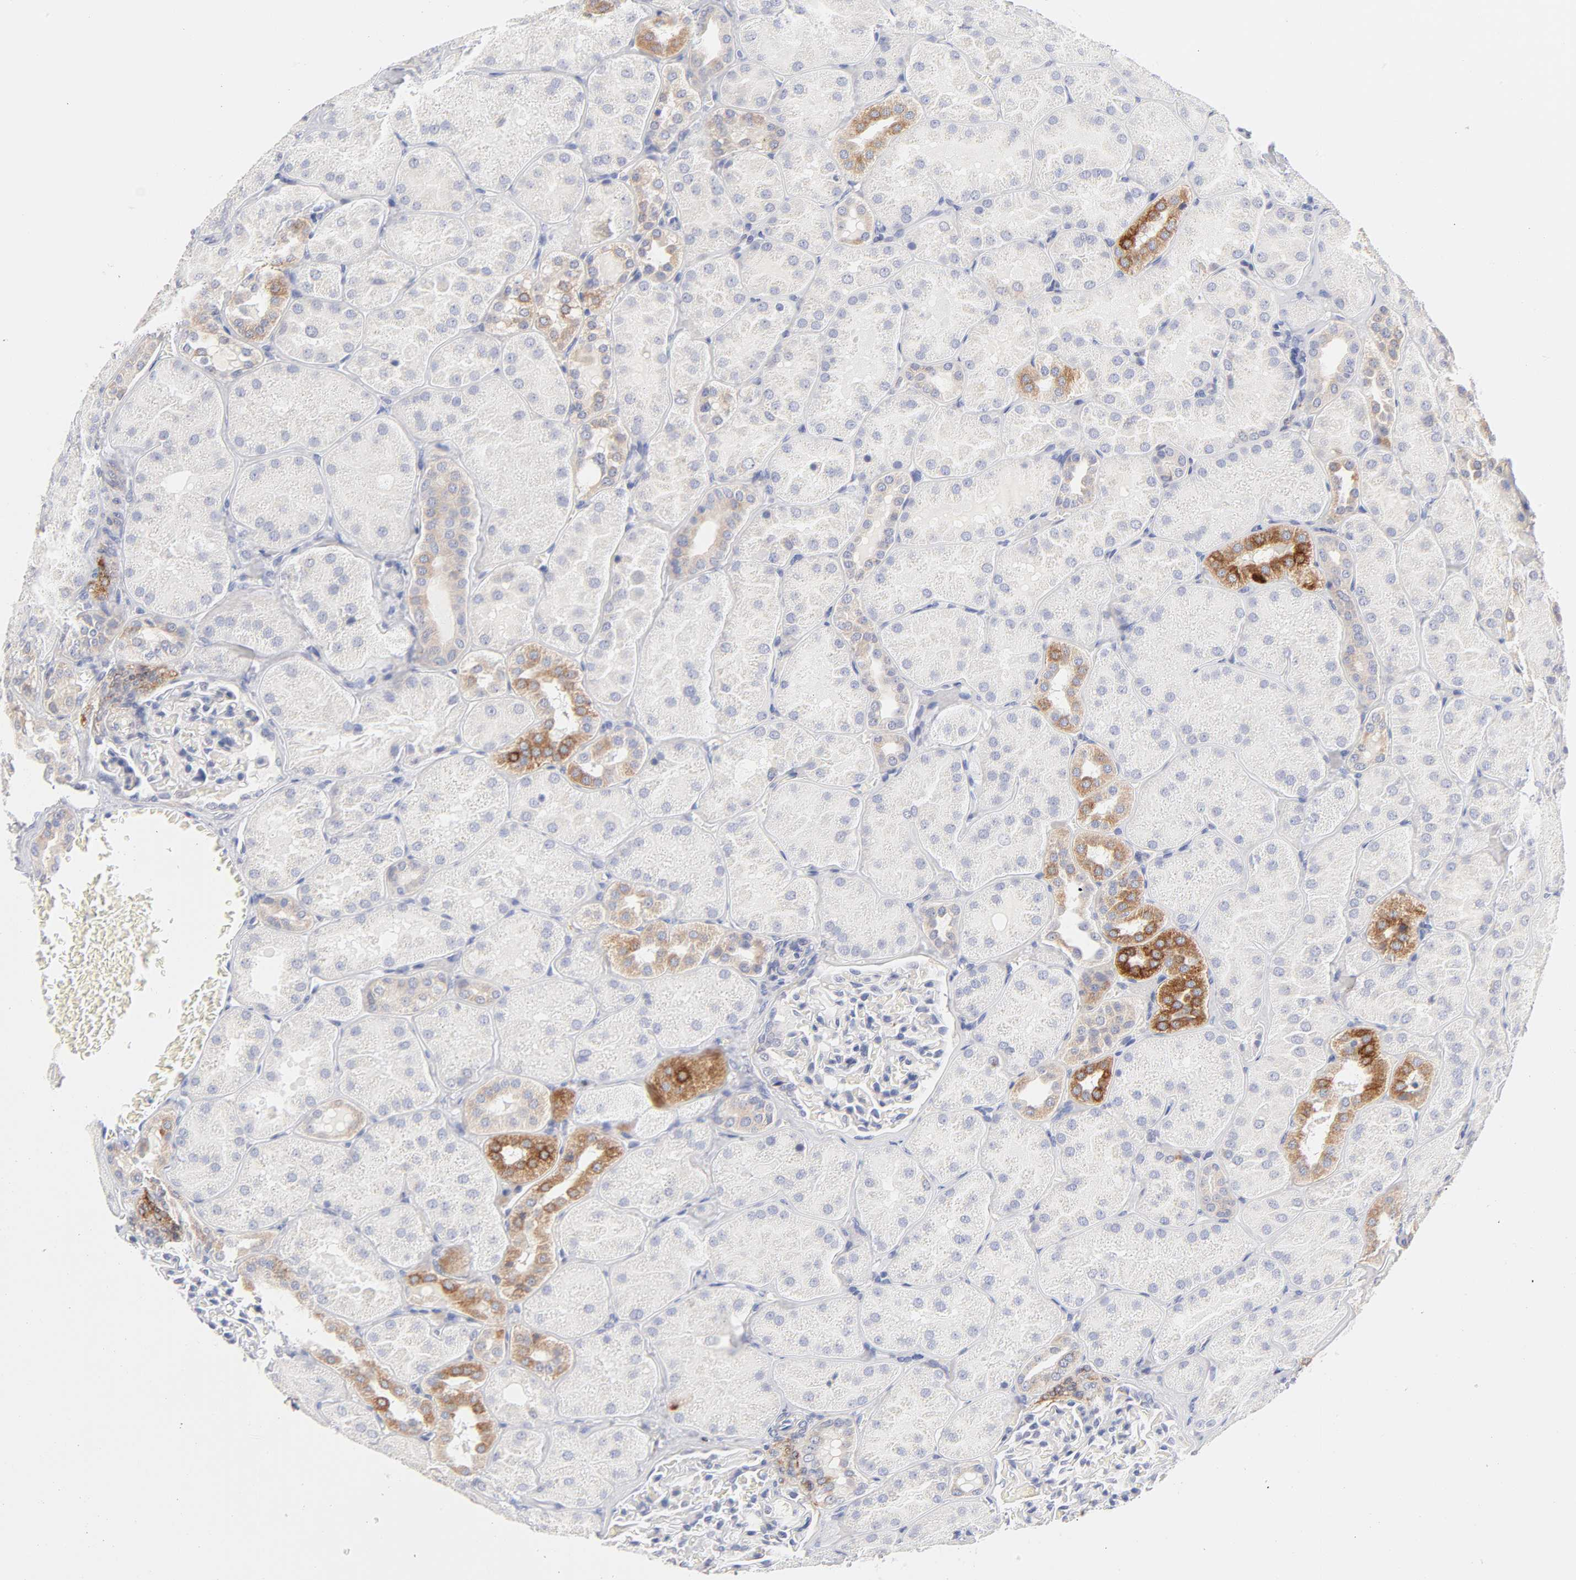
{"staining": {"intensity": "negative", "quantity": "none", "location": "none"}, "tissue": "kidney", "cell_type": "Cells in glomeruli", "image_type": "normal", "snomed": [{"axis": "morphology", "description": "Normal tissue, NOS"}, {"axis": "topography", "description": "Kidney"}], "caption": "This image is of unremarkable kidney stained with immunohistochemistry to label a protein in brown with the nuclei are counter-stained blue. There is no expression in cells in glomeruli.", "gene": "MID1", "patient": {"sex": "male", "age": 28}}